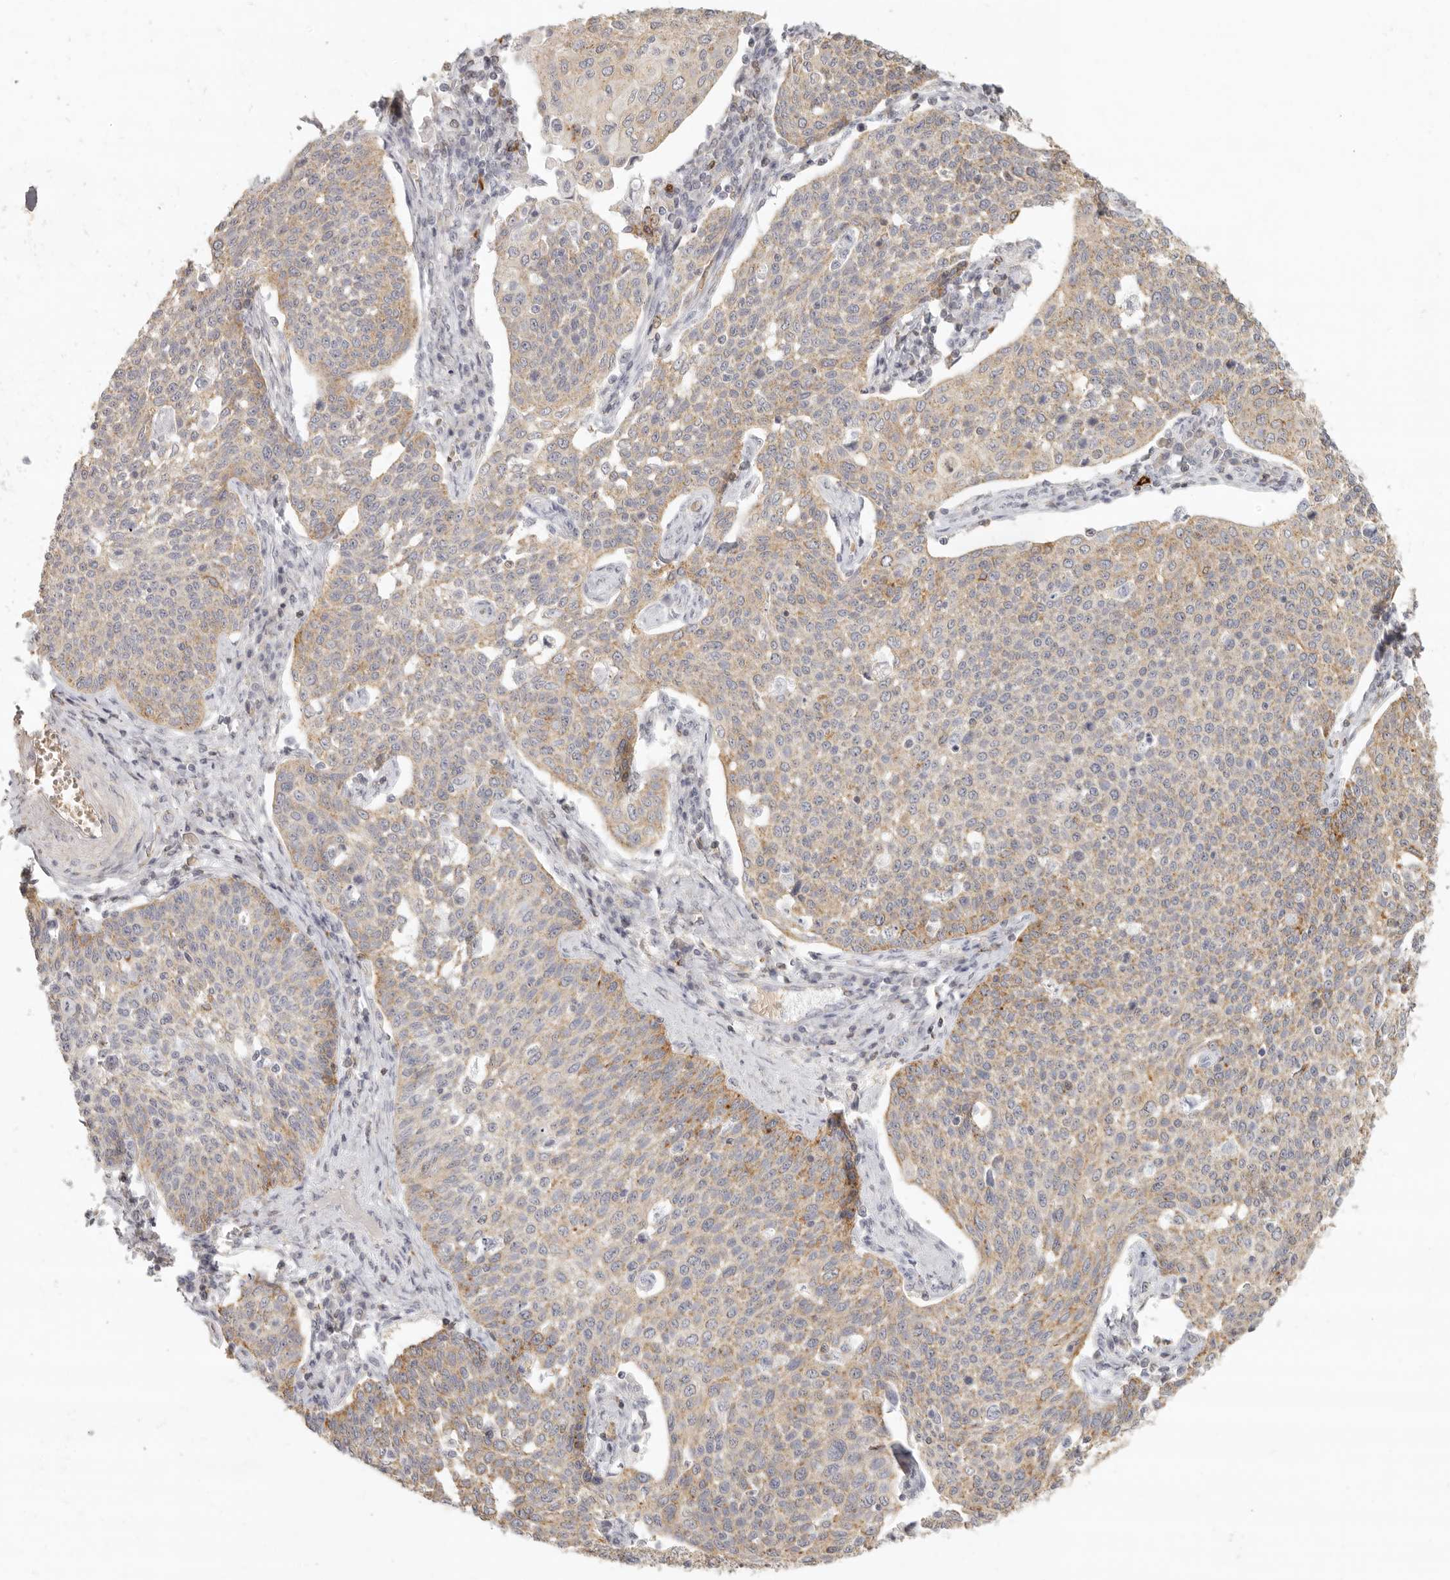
{"staining": {"intensity": "moderate", "quantity": "<25%", "location": "cytoplasmic/membranous"}, "tissue": "cervical cancer", "cell_type": "Tumor cells", "image_type": "cancer", "snomed": [{"axis": "morphology", "description": "Squamous cell carcinoma, NOS"}, {"axis": "topography", "description": "Cervix"}], "caption": "Immunohistochemical staining of human cervical cancer demonstrates low levels of moderate cytoplasmic/membranous staining in about <25% of tumor cells. The staining was performed using DAB (3,3'-diaminobenzidine) to visualize the protein expression in brown, while the nuclei were stained in blue with hematoxylin (Magnification: 20x).", "gene": "NIBAN1", "patient": {"sex": "female", "age": 34}}